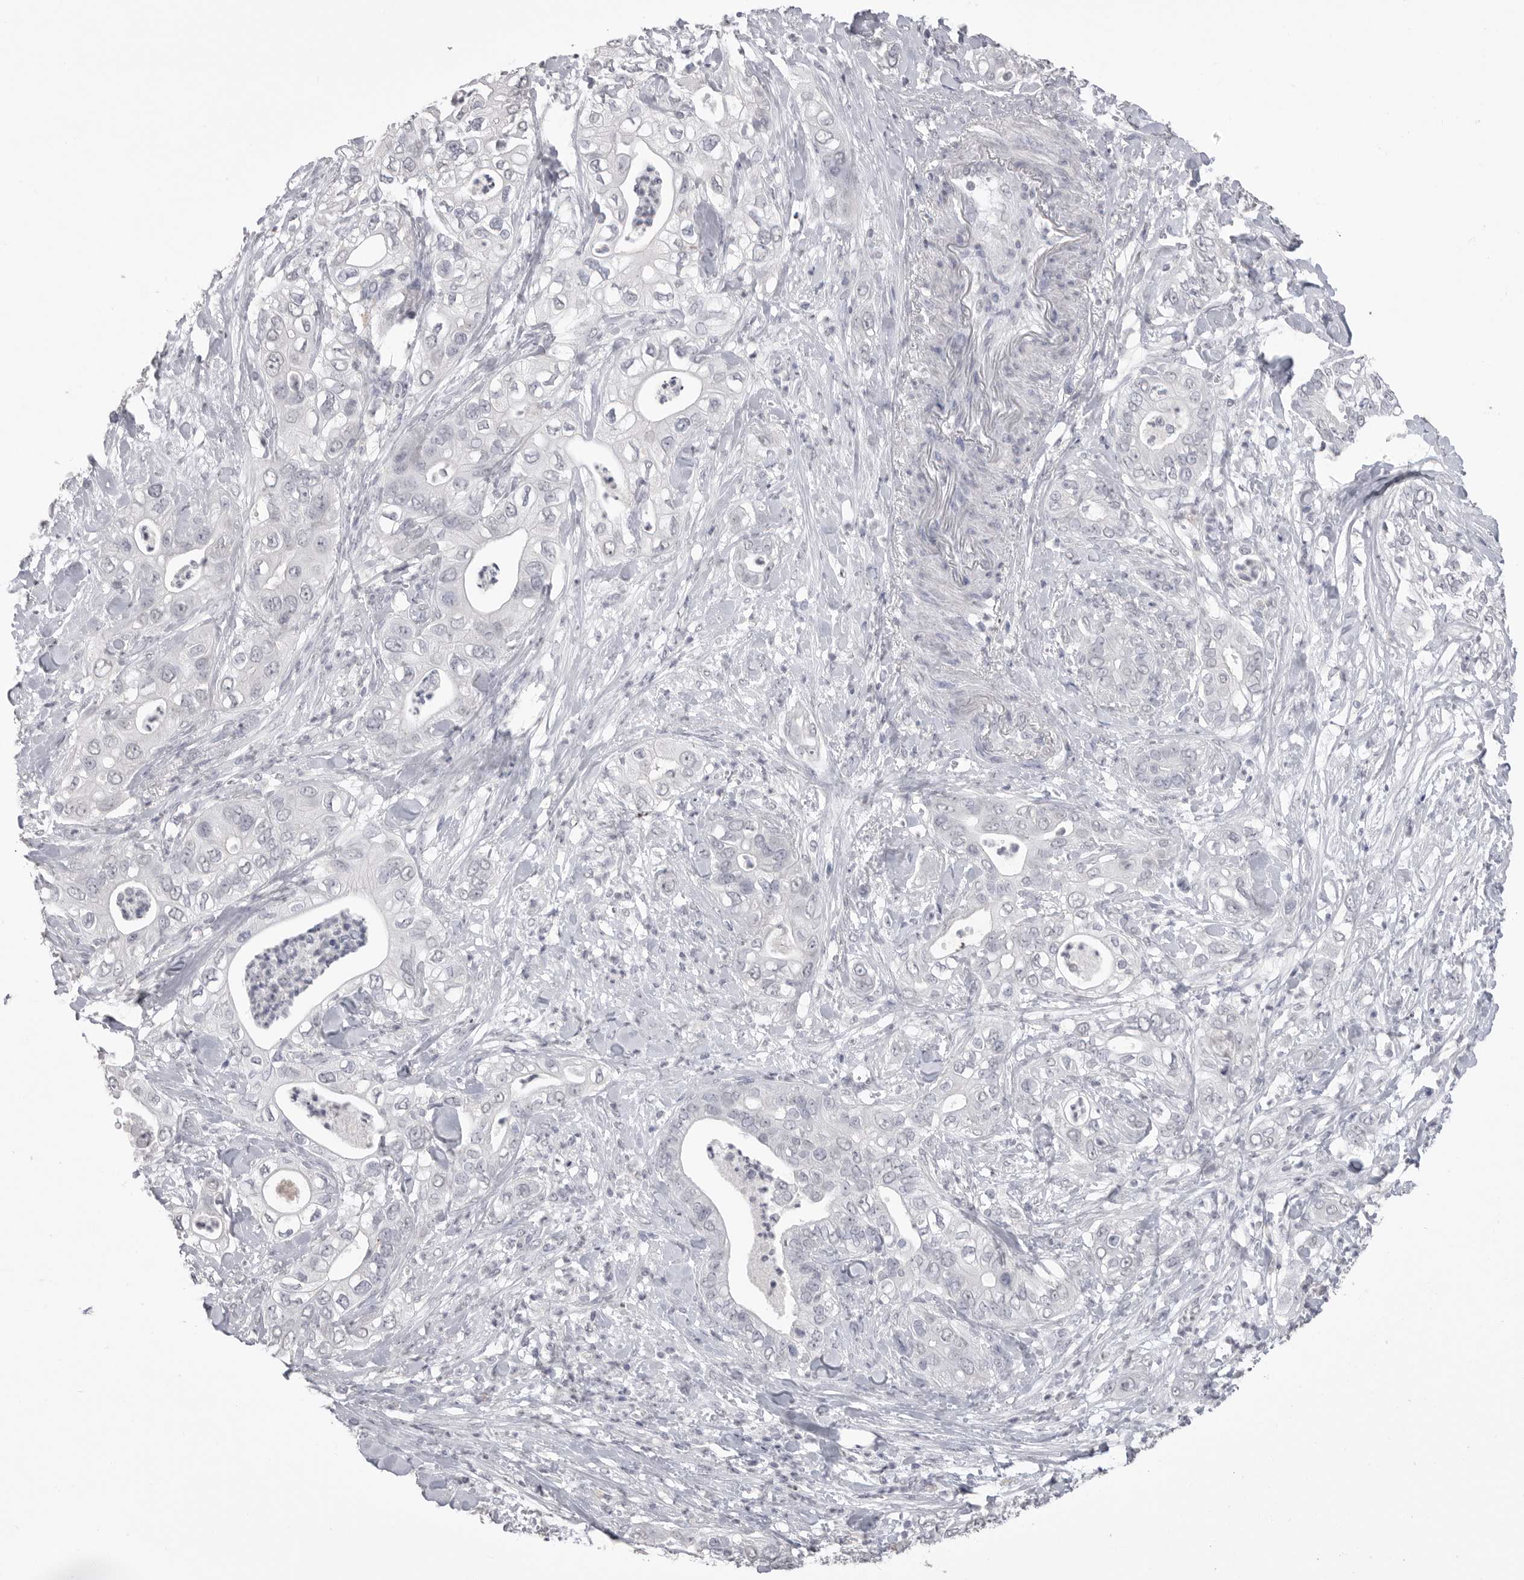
{"staining": {"intensity": "negative", "quantity": "none", "location": "none"}, "tissue": "pancreatic cancer", "cell_type": "Tumor cells", "image_type": "cancer", "snomed": [{"axis": "morphology", "description": "Adenocarcinoma, NOS"}, {"axis": "topography", "description": "Pancreas"}], "caption": "IHC histopathology image of pancreatic cancer stained for a protein (brown), which demonstrates no positivity in tumor cells.", "gene": "ICAM5", "patient": {"sex": "female", "age": 78}}